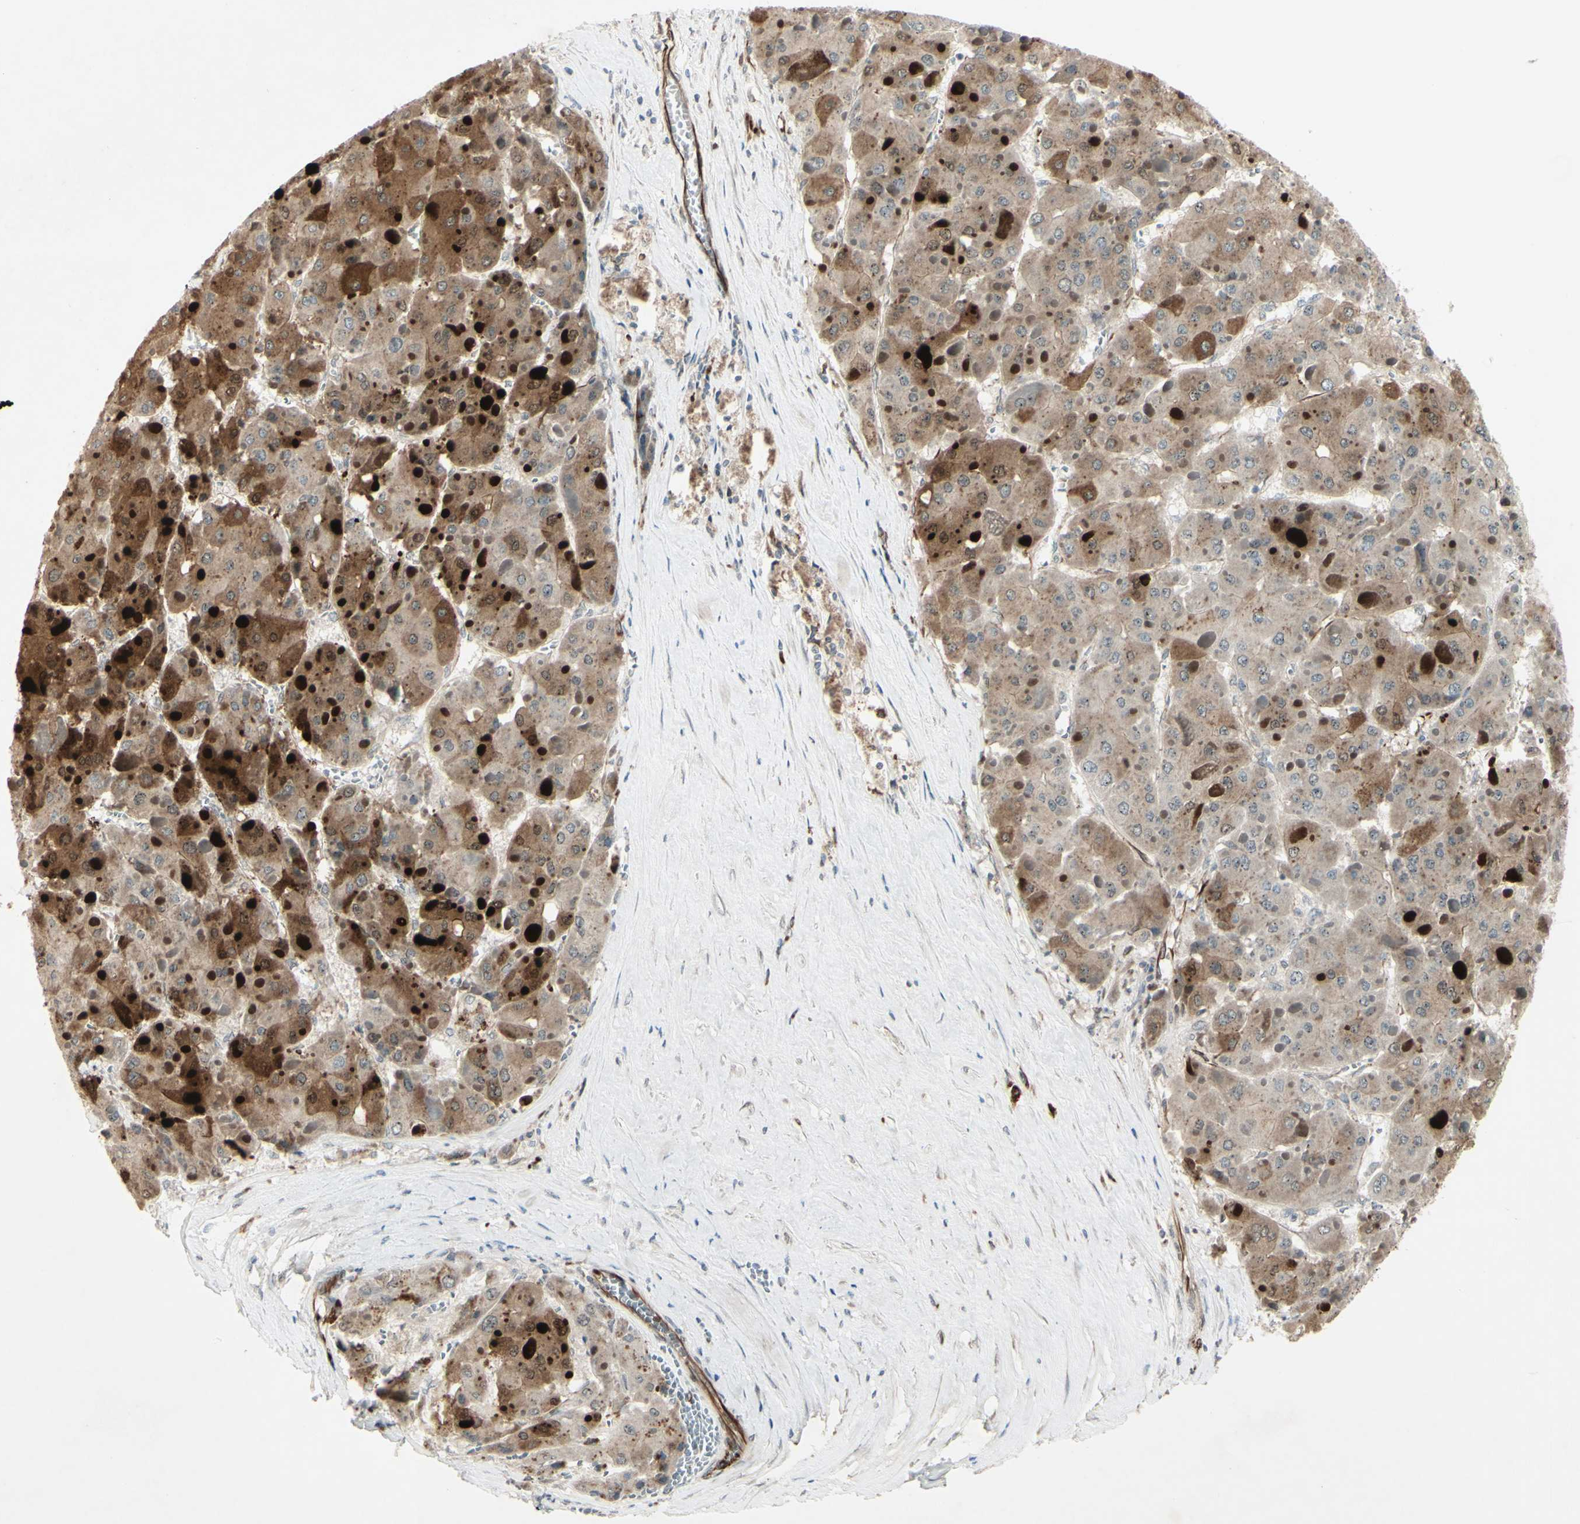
{"staining": {"intensity": "moderate", "quantity": "25%-75%", "location": "cytoplasmic/membranous"}, "tissue": "liver cancer", "cell_type": "Tumor cells", "image_type": "cancer", "snomed": [{"axis": "morphology", "description": "Carcinoma, Hepatocellular, NOS"}, {"axis": "topography", "description": "Liver"}], "caption": "Immunohistochemistry (DAB (3,3'-diaminobenzidine)) staining of liver hepatocellular carcinoma exhibits moderate cytoplasmic/membranous protein staining in about 25%-75% of tumor cells. The staining was performed using DAB (3,3'-diaminobenzidine), with brown indicating positive protein expression. Nuclei are stained blue with hematoxylin.", "gene": "FGFR2", "patient": {"sex": "female", "age": 73}}